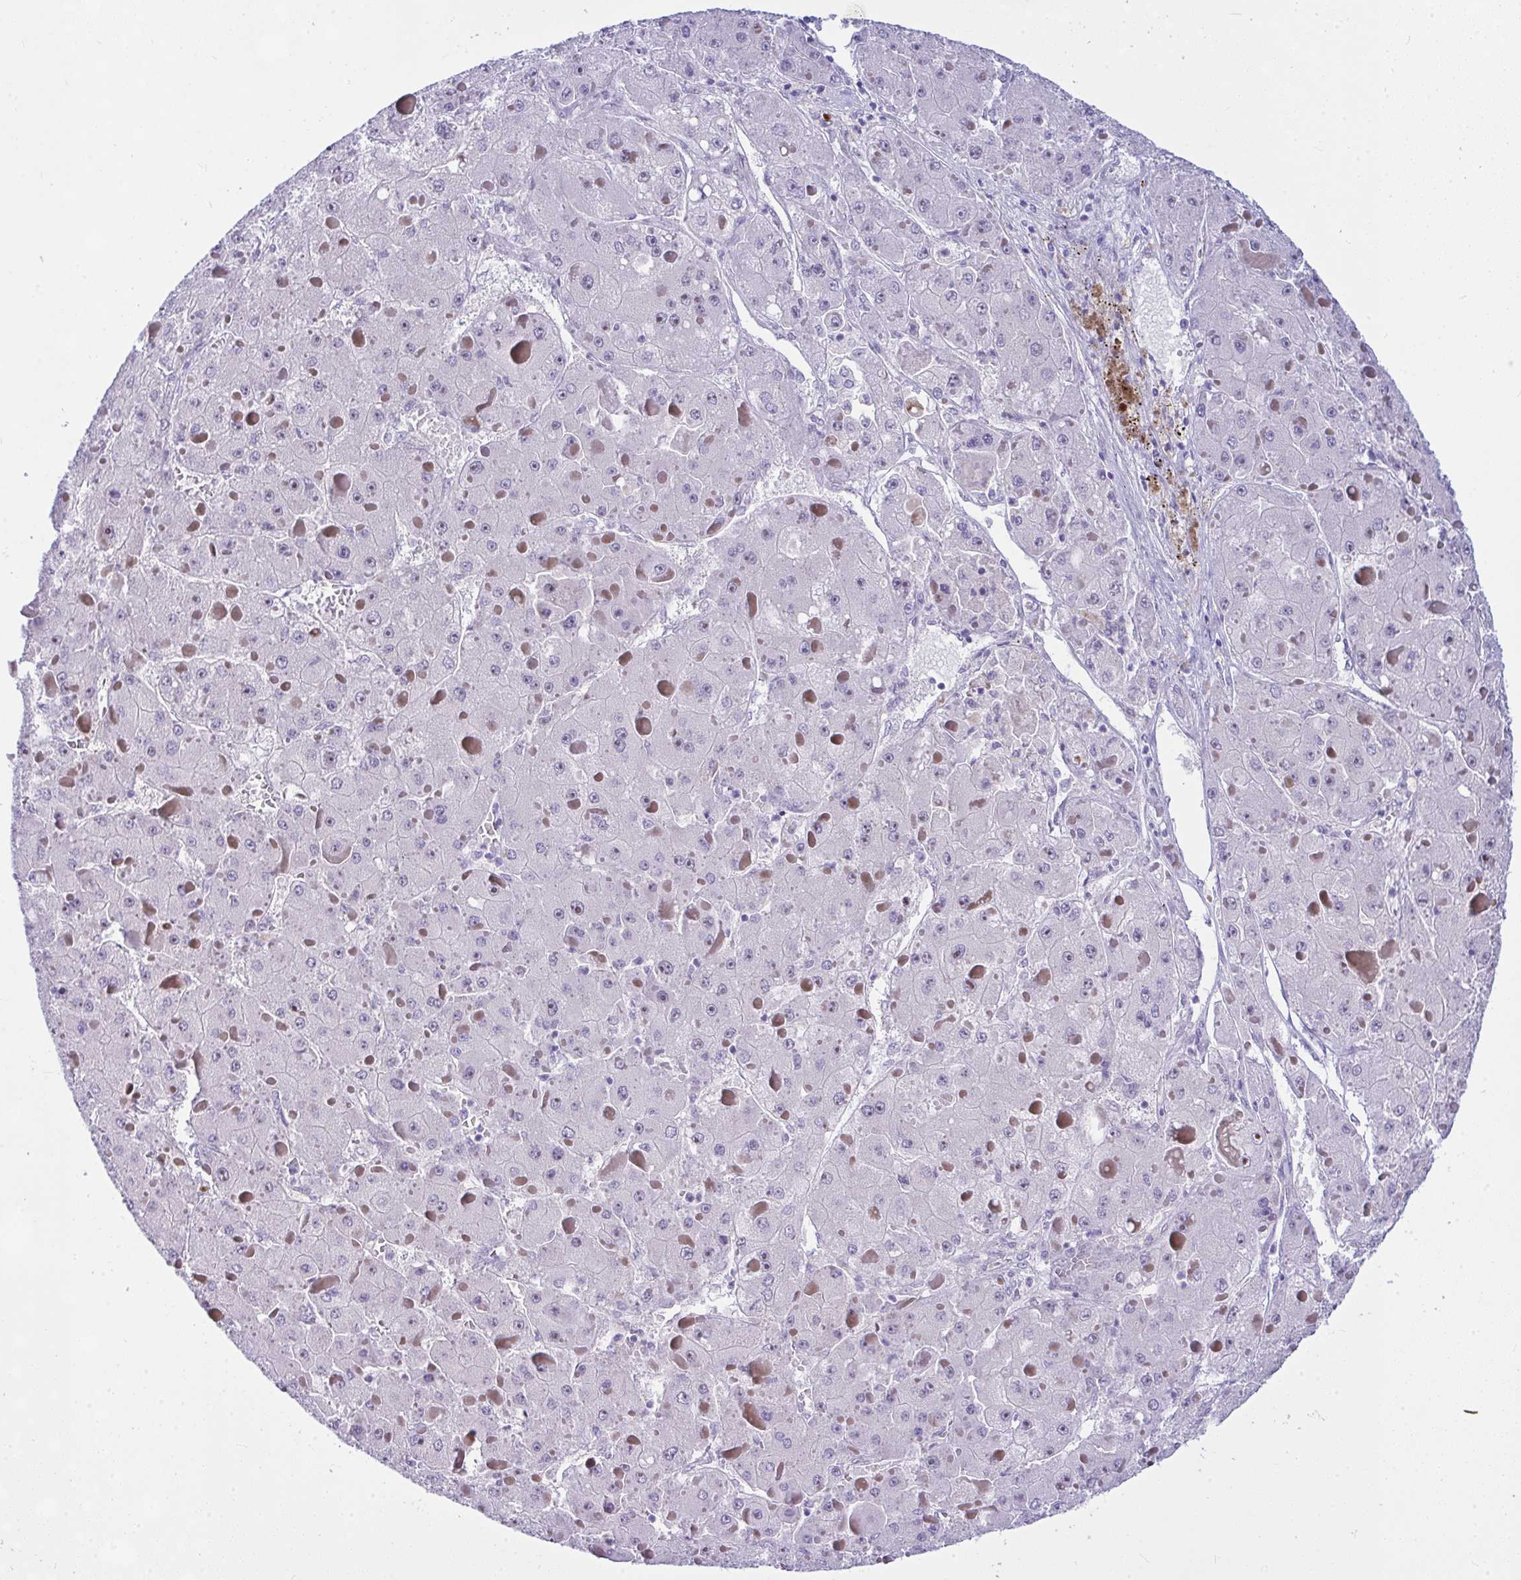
{"staining": {"intensity": "negative", "quantity": "none", "location": "none"}, "tissue": "liver cancer", "cell_type": "Tumor cells", "image_type": "cancer", "snomed": [{"axis": "morphology", "description": "Carcinoma, Hepatocellular, NOS"}, {"axis": "topography", "description": "Liver"}], "caption": "IHC of liver hepatocellular carcinoma displays no staining in tumor cells.", "gene": "NFXL1", "patient": {"sex": "female", "age": 73}}